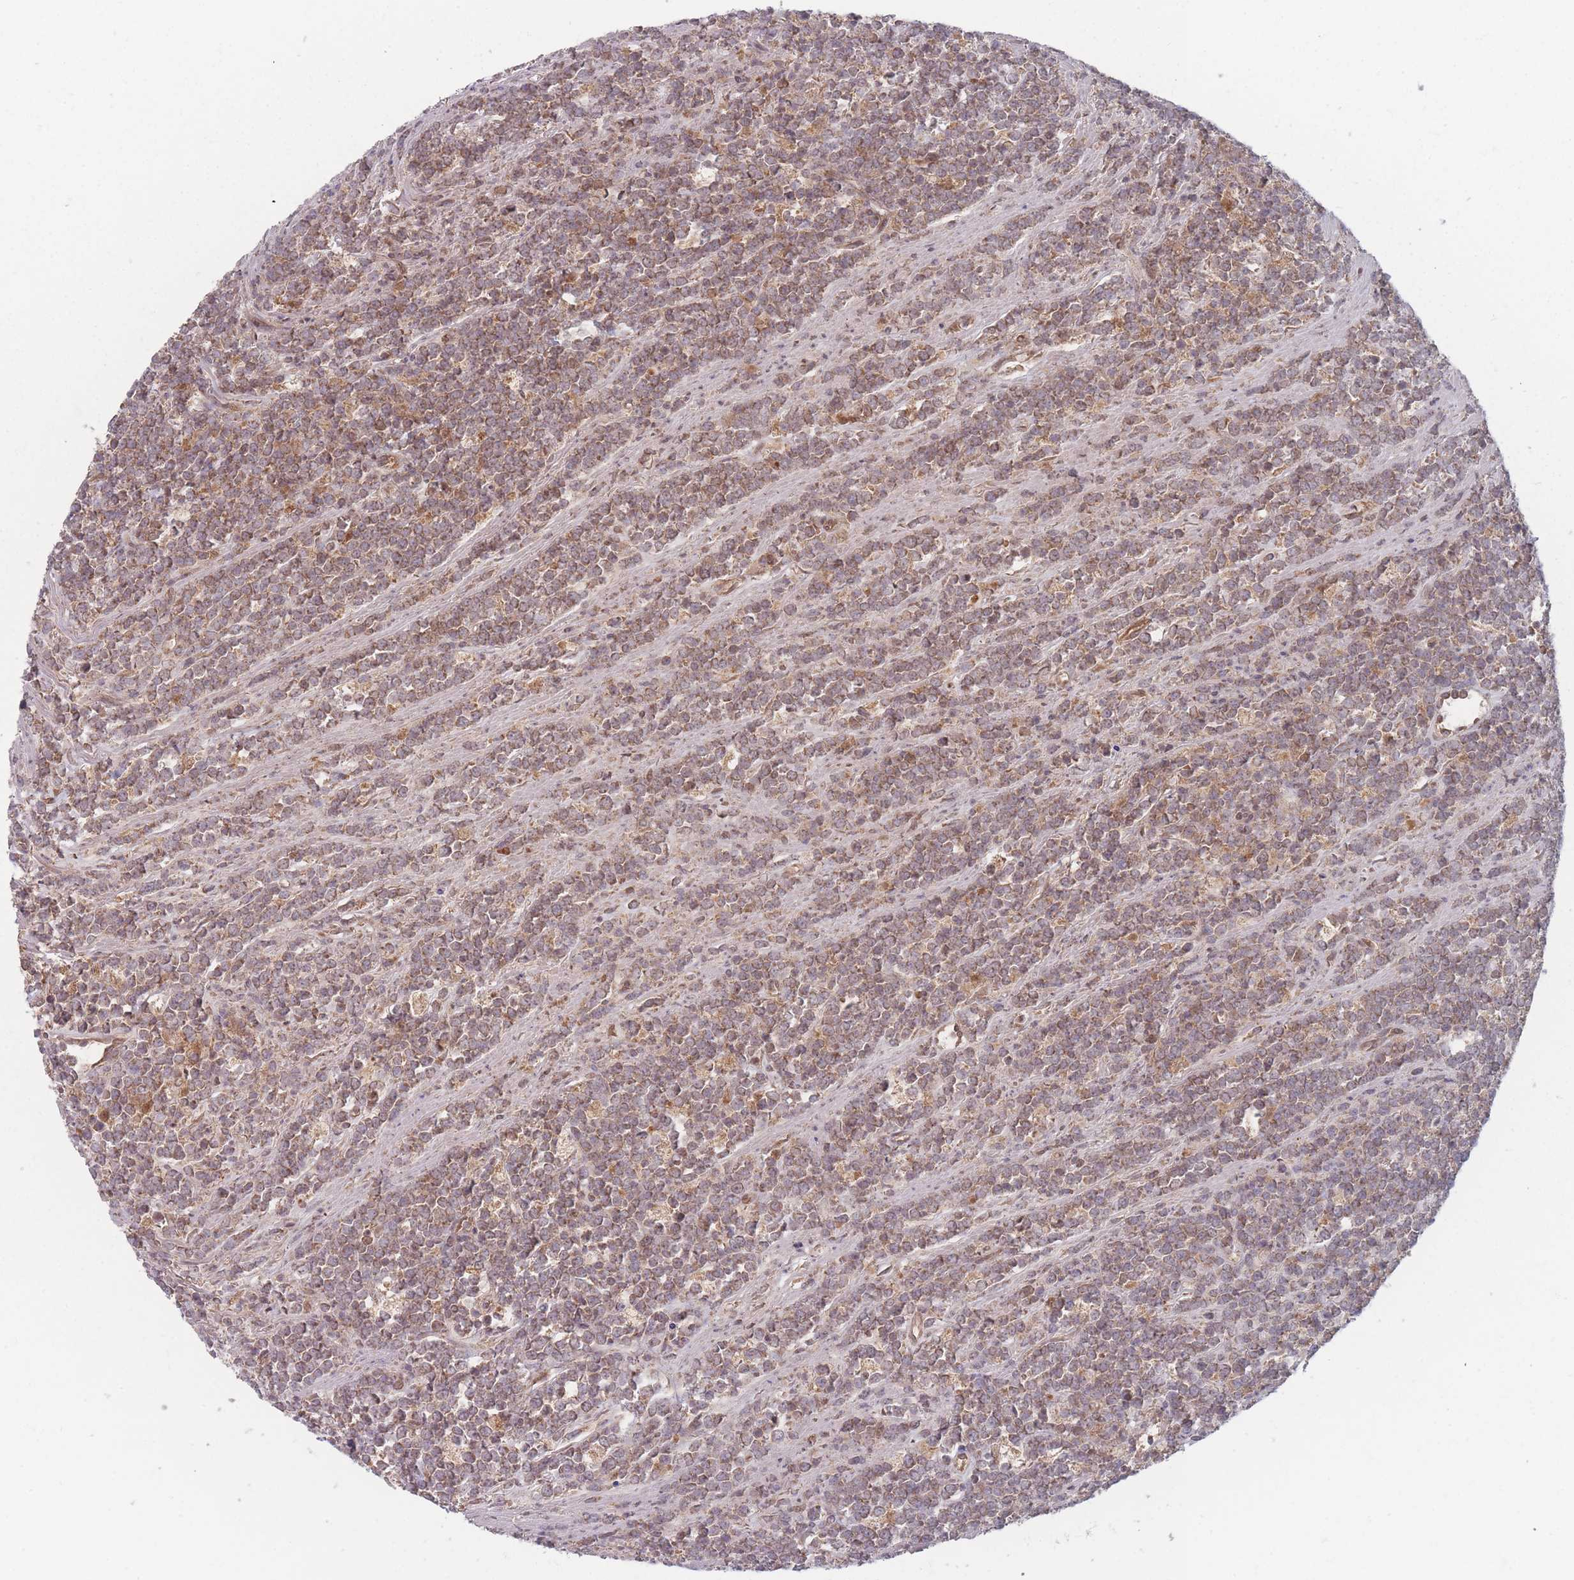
{"staining": {"intensity": "moderate", "quantity": ">75%", "location": "cytoplasmic/membranous"}, "tissue": "lymphoma", "cell_type": "Tumor cells", "image_type": "cancer", "snomed": [{"axis": "morphology", "description": "Malignant lymphoma, non-Hodgkin's type, High grade"}, {"axis": "topography", "description": "Small intestine"}, {"axis": "topography", "description": "Colon"}], "caption": "A medium amount of moderate cytoplasmic/membranous positivity is present in about >75% of tumor cells in high-grade malignant lymphoma, non-Hodgkin's type tissue. The protein is stained brown, and the nuclei are stained in blue (DAB (3,3'-diaminobenzidine) IHC with brightfield microscopy, high magnification).", "gene": "ATP5MG", "patient": {"sex": "male", "age": 8}}